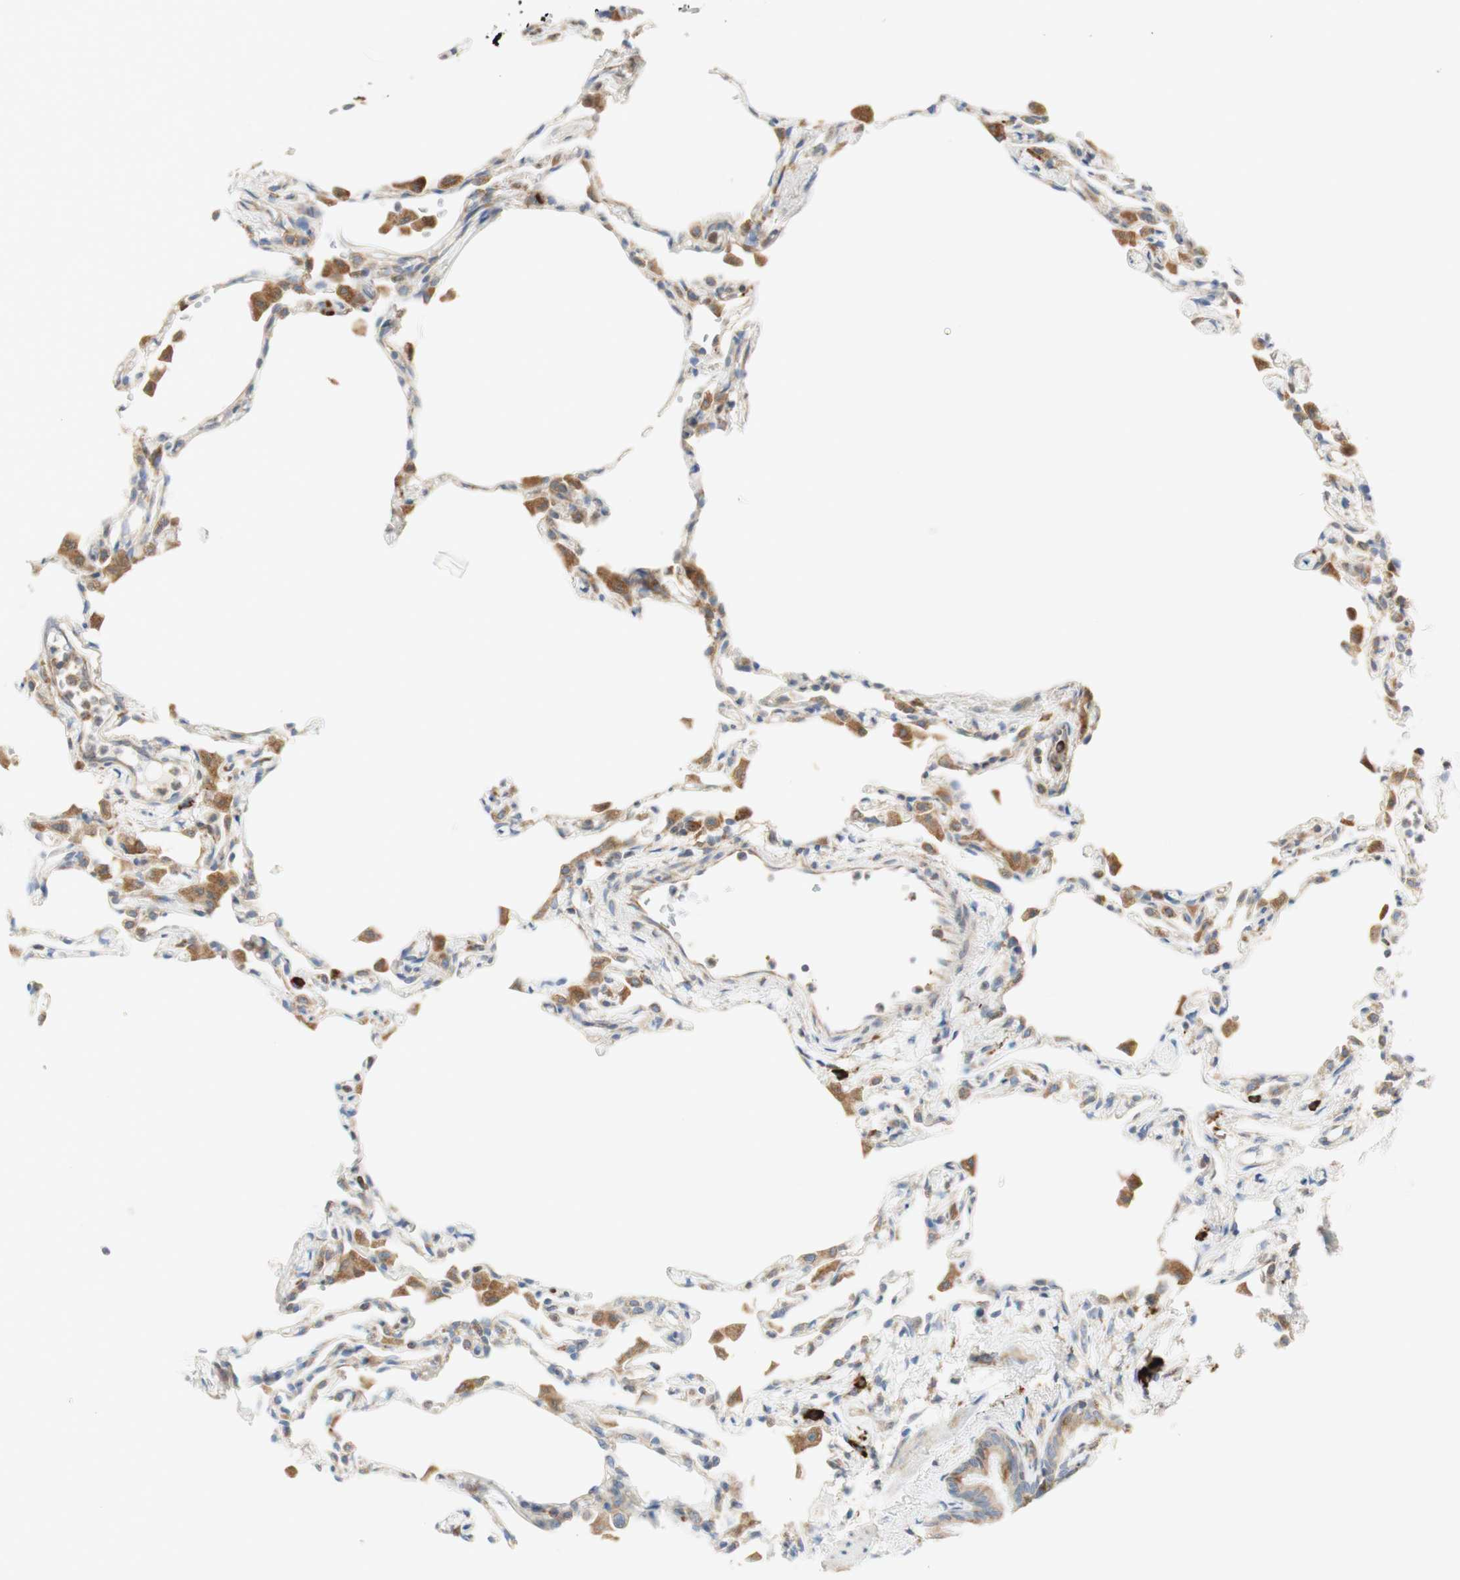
{"staining": {"intensity": "weak", "quantity": "<25%", "location": "cytoplasmic/membranous"}, "tissue": "lung", "cell_type": "Alveolar cells", "image_type": "normal", "snomed": [{"axis": "morphology", "description": "Normal tissue, NOS"}, {"axis": "topography", "description": "Lung"}], "caption": "This is a image of IHC staining of unremarkable lung, which shows no staining in alveolar cells. The staining was performed using DAB to visualize the protein expression in brown, while the nuclei were stained in blue with hematoxylin (Magnification: 20x).", "gene": "MANF", "patient": {"sex": "female", "age": 49}}